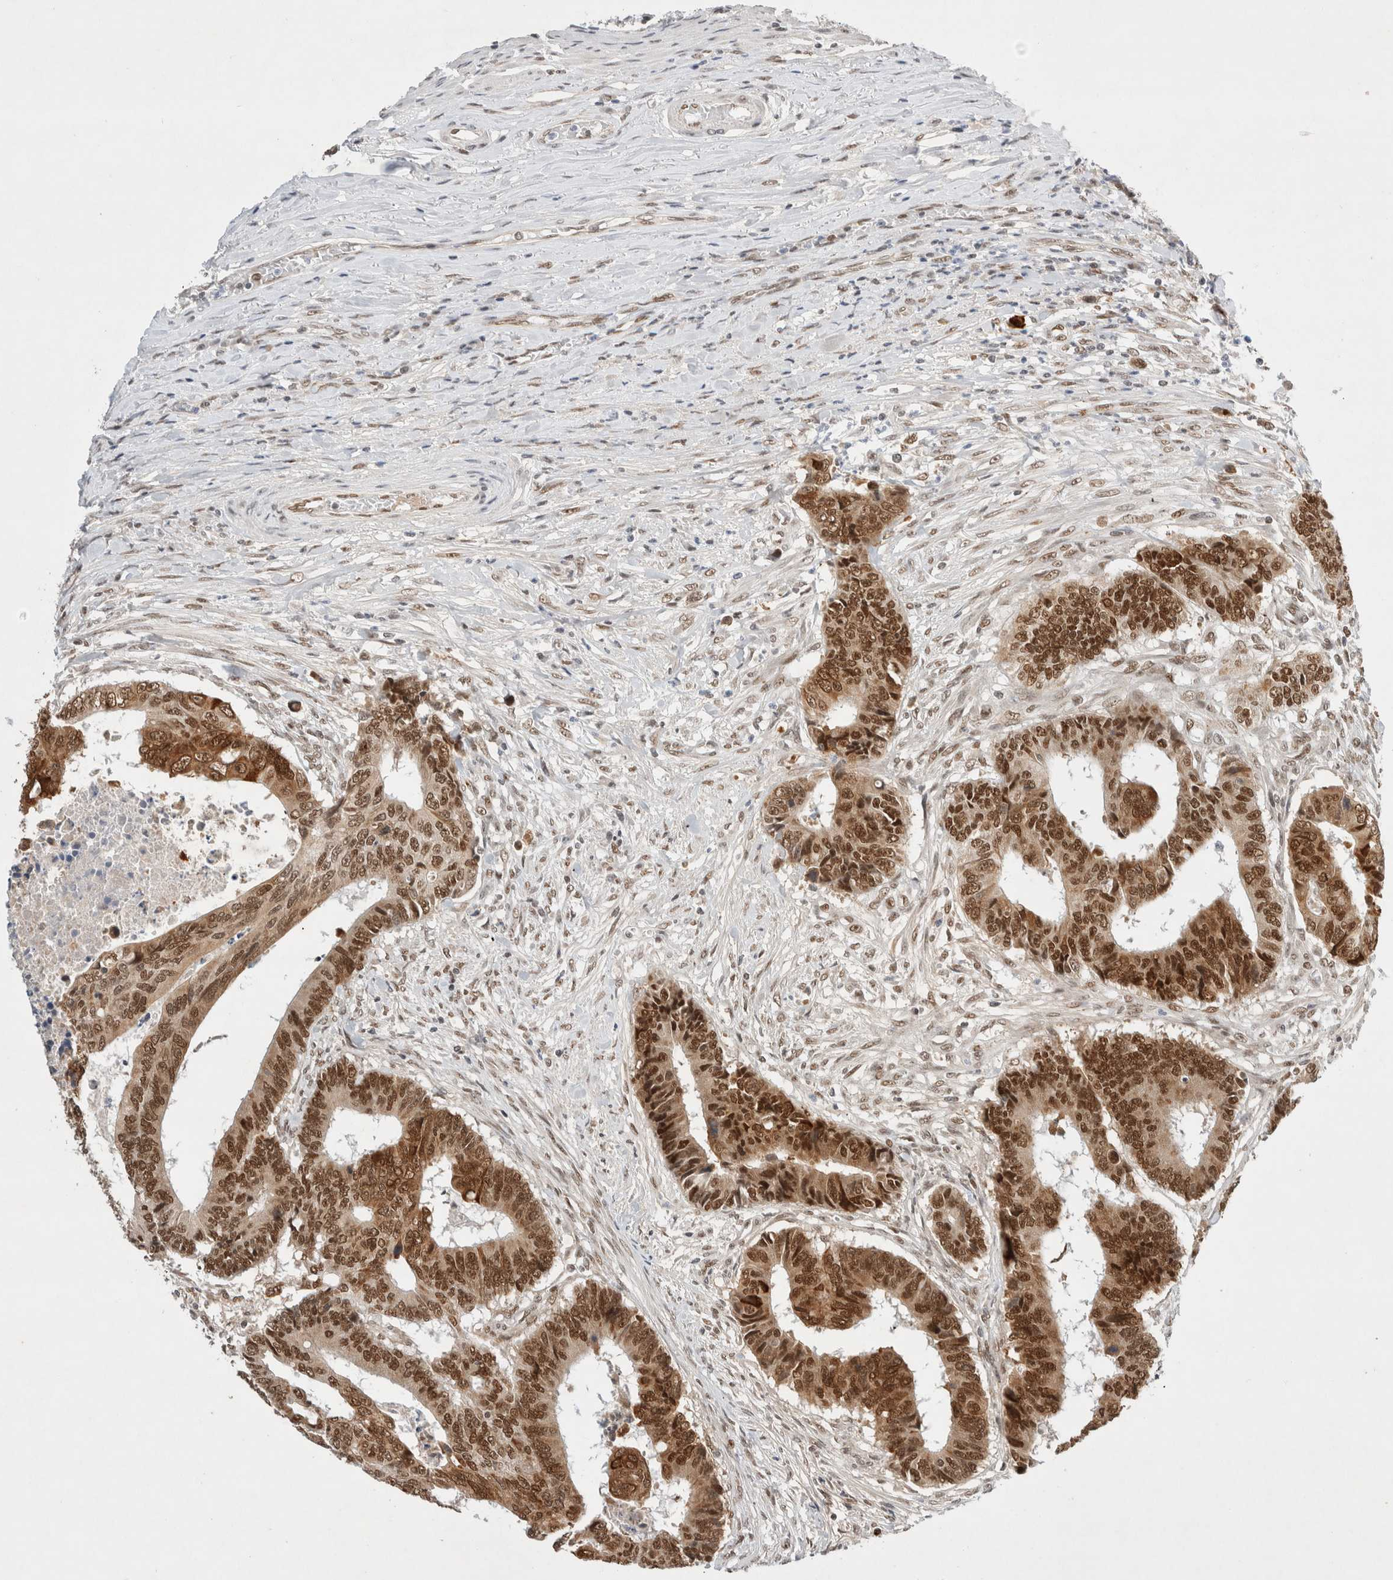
{"staining": {"intensity": "strong", "quantity": ">75%", "location": "cytoplasmic/membranous,nuclear"}, "tissue": "colorectal cancer", "cell_type": "Tumor cells", "image_type": "cancer", "snomed": [{"axis": "morphology", "description": "Adenocarcinoma, NOS"}, {"axis": "topography", "description": "Rectum"}], "caption": "Colorectal cancer (adenocarcinoma) tissue exhibits strong cytoplasmic/membranous and nuclear expression in approximately >75% of tumor cells, visualized by immunohistochemistry.", "gene": "GTF2I", "patient": {"sex": "male", "age": 84}}